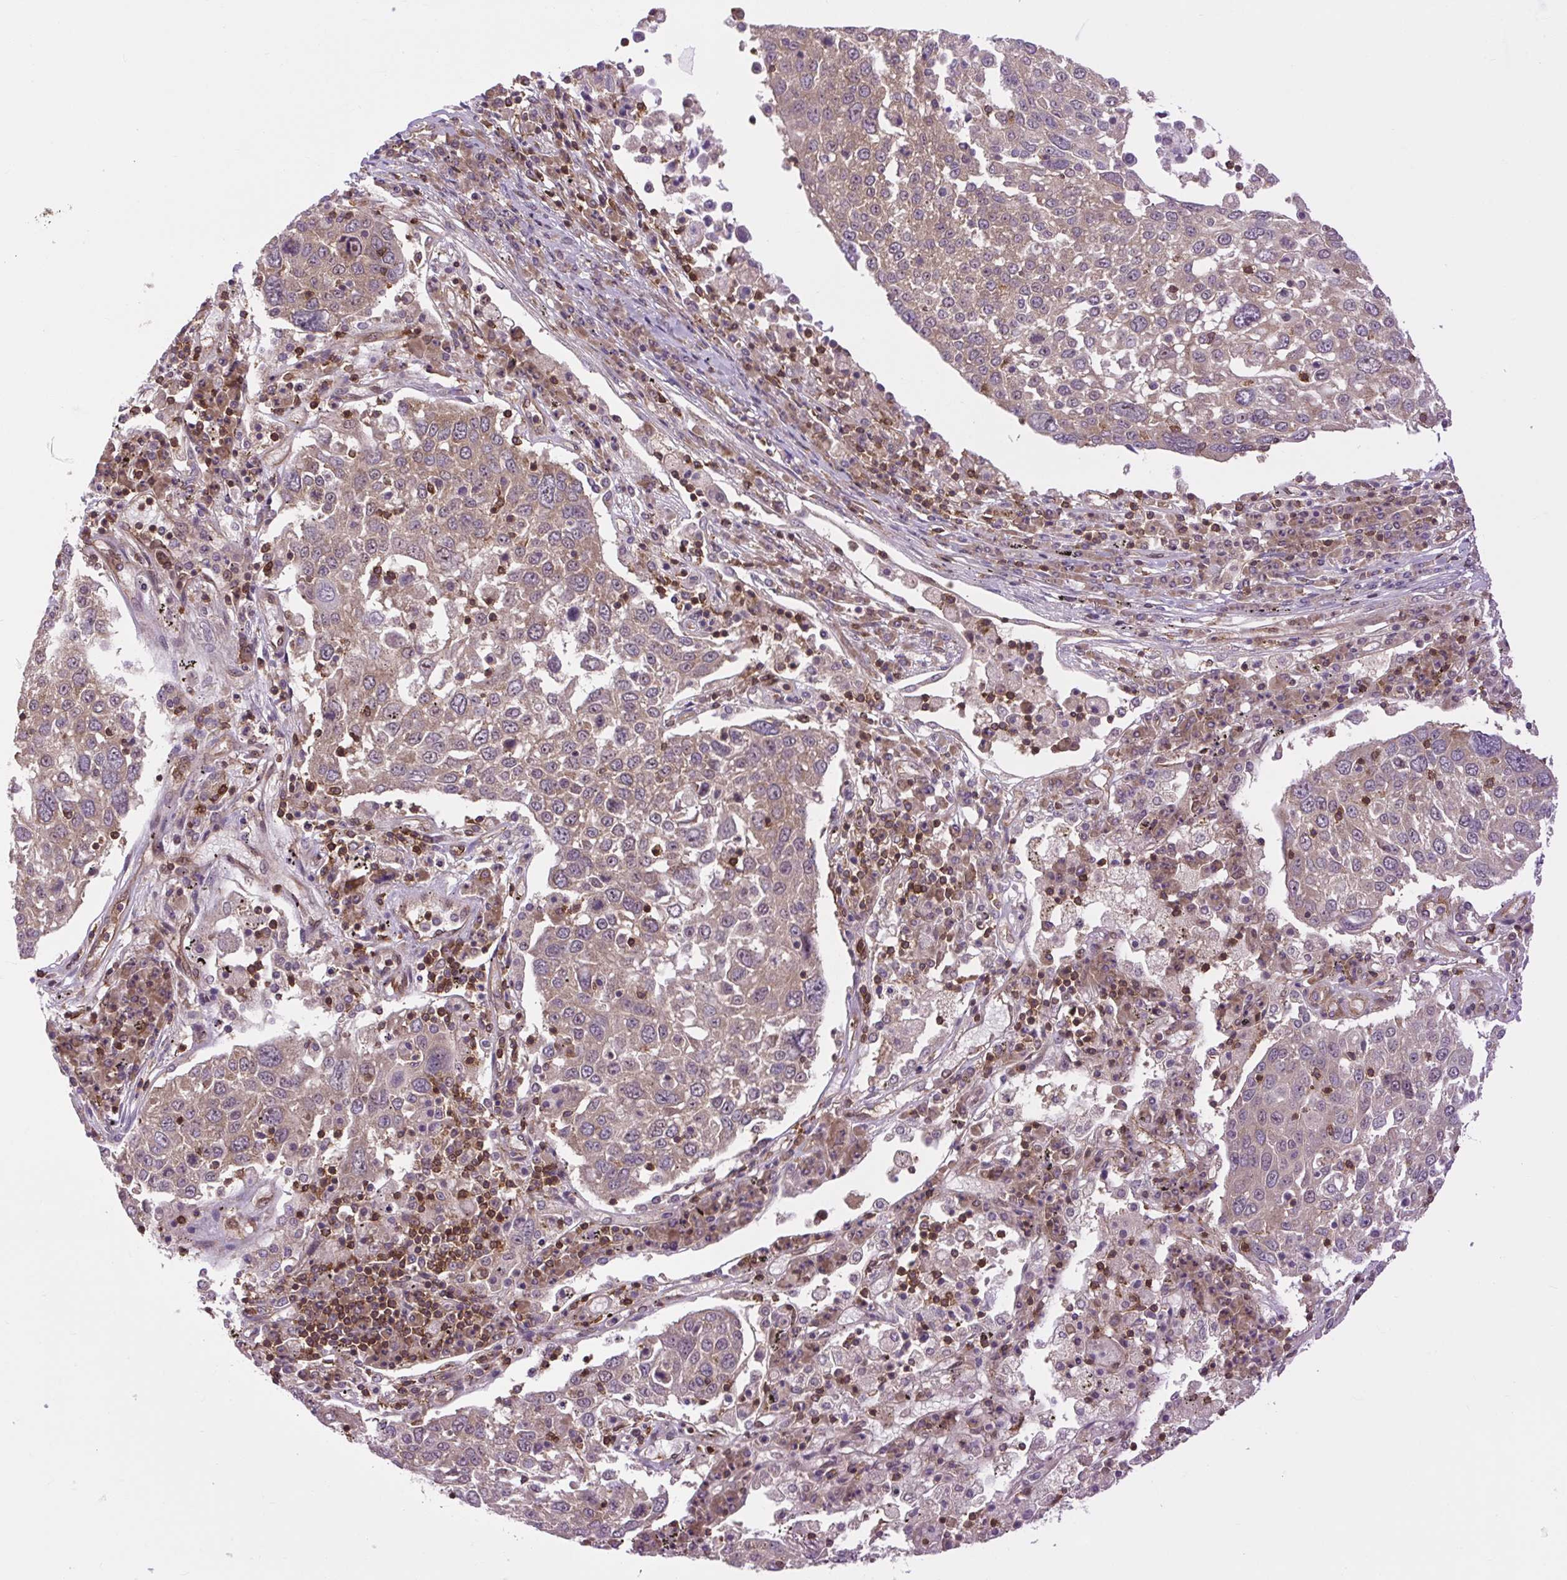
{"staining": {"intensity": "weak", "quantity": ">75%", "location": "cytoplasmic/membranous"}, "tissue": "lung cancer", "cell_type": "Tumor cells", "image_type": "cancer", "snomed": [{"axis": "morphology", "description": "Squamous cell carcinoma, NOS"}, {"axis": "topography", "description": "Lung"}], "caption": "Human lung cancer stained with a protein marker demonstrates weak staining in tumor cells.", "gene": "PLCG1", "patient": {"sex": "male", "age": 65}}